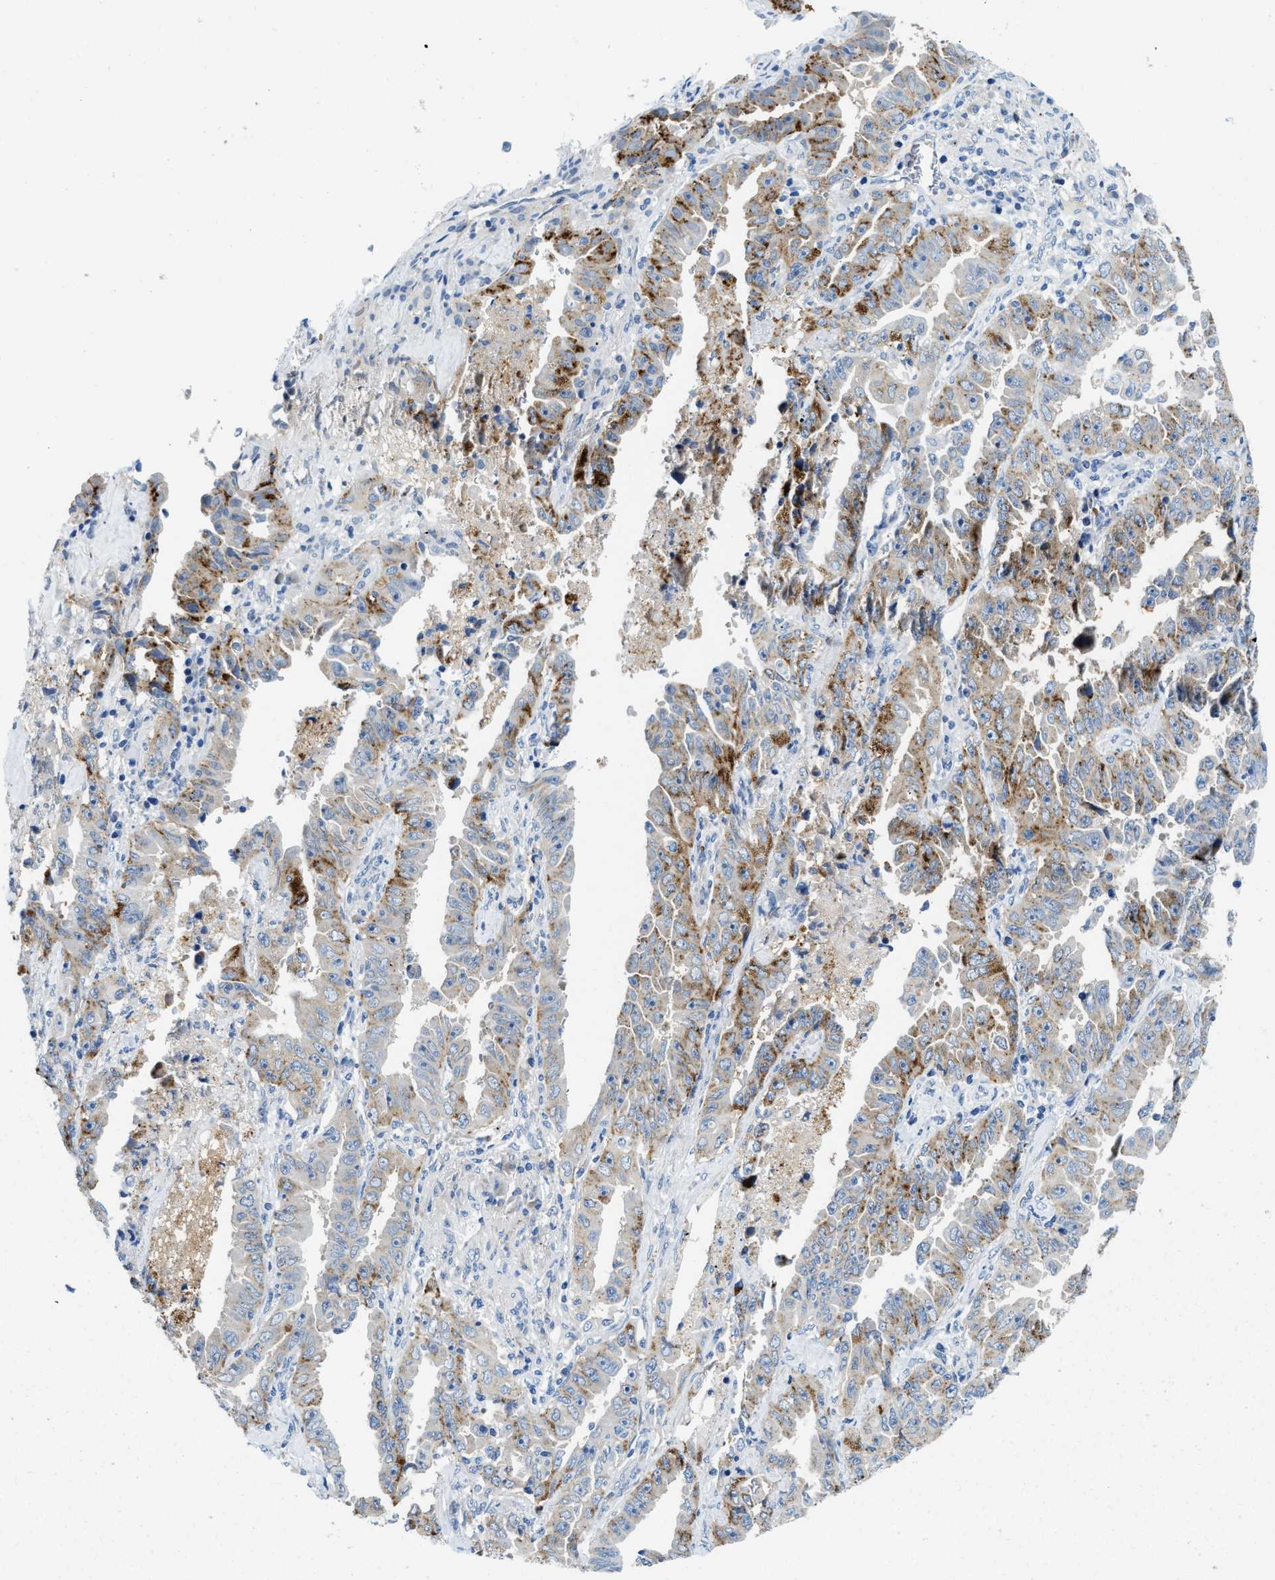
{"staining": {"intensity": "moderate", "quantity": "25%-75%", "location": "cytoplasmic/membranous"}, "tissue": "lung cancer", "cell_type": "Tumor cells", "image_type": "cancer", "snomed": [{"axis": "morphology", "description": "Adenocarcinoma, NOS"}, {"axis": "topography", "description": "Lung"}], "caption": "Adenocarcinoma (lung) stained for a protein (brown) demonstrates moderate cytoplasmic/membranous positive expression in approximately 25%-75% of tumor cells.", "gene": "TSPAN3", "patient": {"sex": "female", "age": 51}}